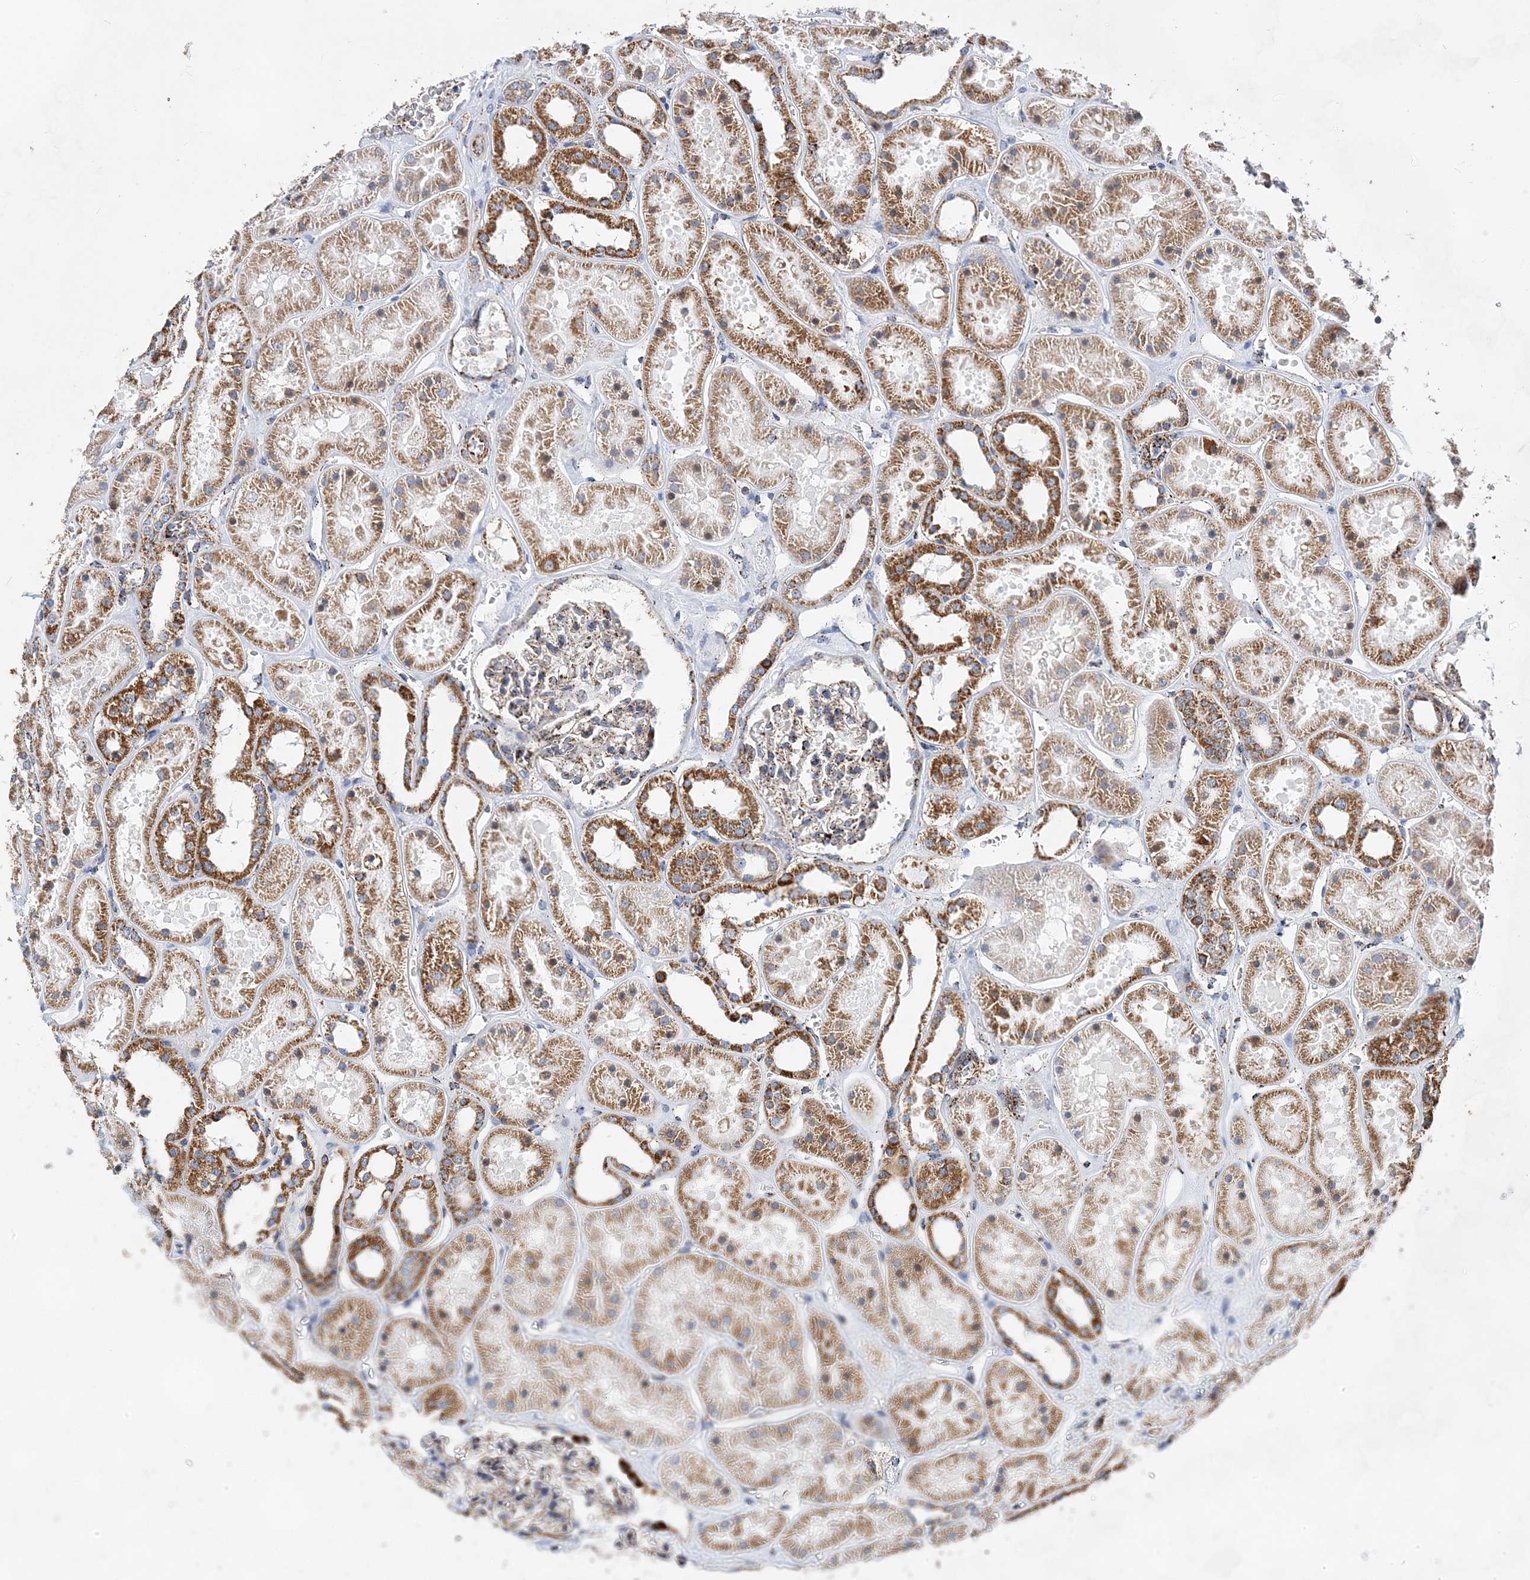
{"staining": {"intensity": "moderate", "quantity": "25%-75%", "location": "cytoplasmic/membranous"}, "tissue": "kidney", "cell_type": "Cells in glomeruli", "image_type": "normal", "snomed": [{"axis": "morphology", "description": "Normal tissue, NOS"}, {"axis": "topography", "description": "Kidney"}], "caption": "An image of kidney stained for a protein reveals moderate cytoplasmic/membranous brown staining in cells in glomeruli. The staining is performed using DAB brown chromogen to label protein expression. The nuclei are counter-stained blue using hematoxylin.", "gene": "ACOT9", "patient": {"sex": "female", "age": 41}}